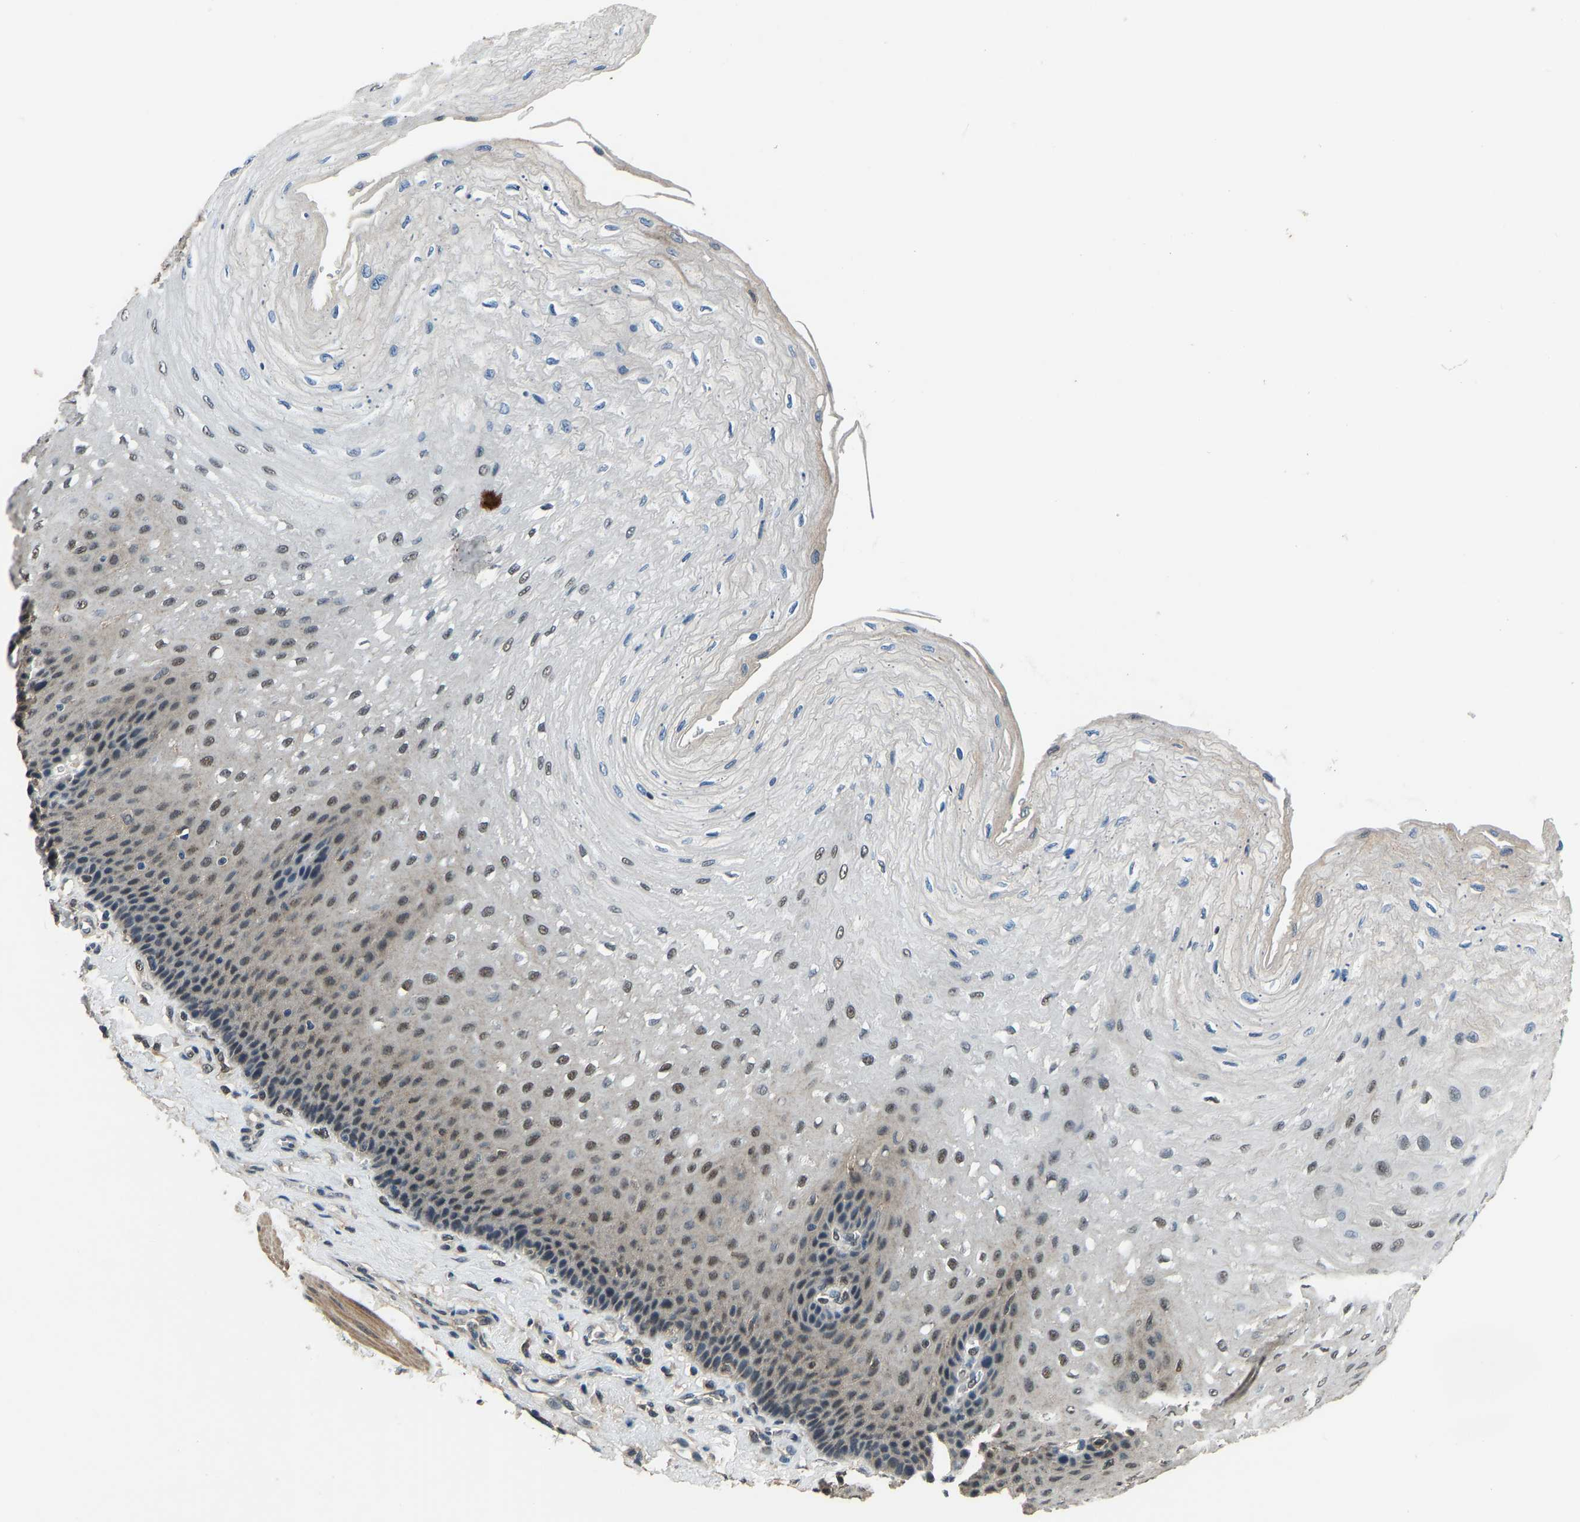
{"staining": {"intensity": "weak", "quantity": ">75%", "location": "nuclear"}, "tissue": "esophagus", "cell_type": "Squamous epithelial cells", "image_type": "normal", "snomed": [{"axis": "morphology", "description": "Normal tissue, NOS"}, {"axis": "topography", "description": "Esophagus"}], "caption": "An immunohistochemistry (IHC) histopathology image of benign tissue is shown. Protein staining in brown shows weak nuclear positivity in esophagus within squamous epithelial cells.", "gene": "TOX4", "patient": {"sex": "female", "age": 72}}